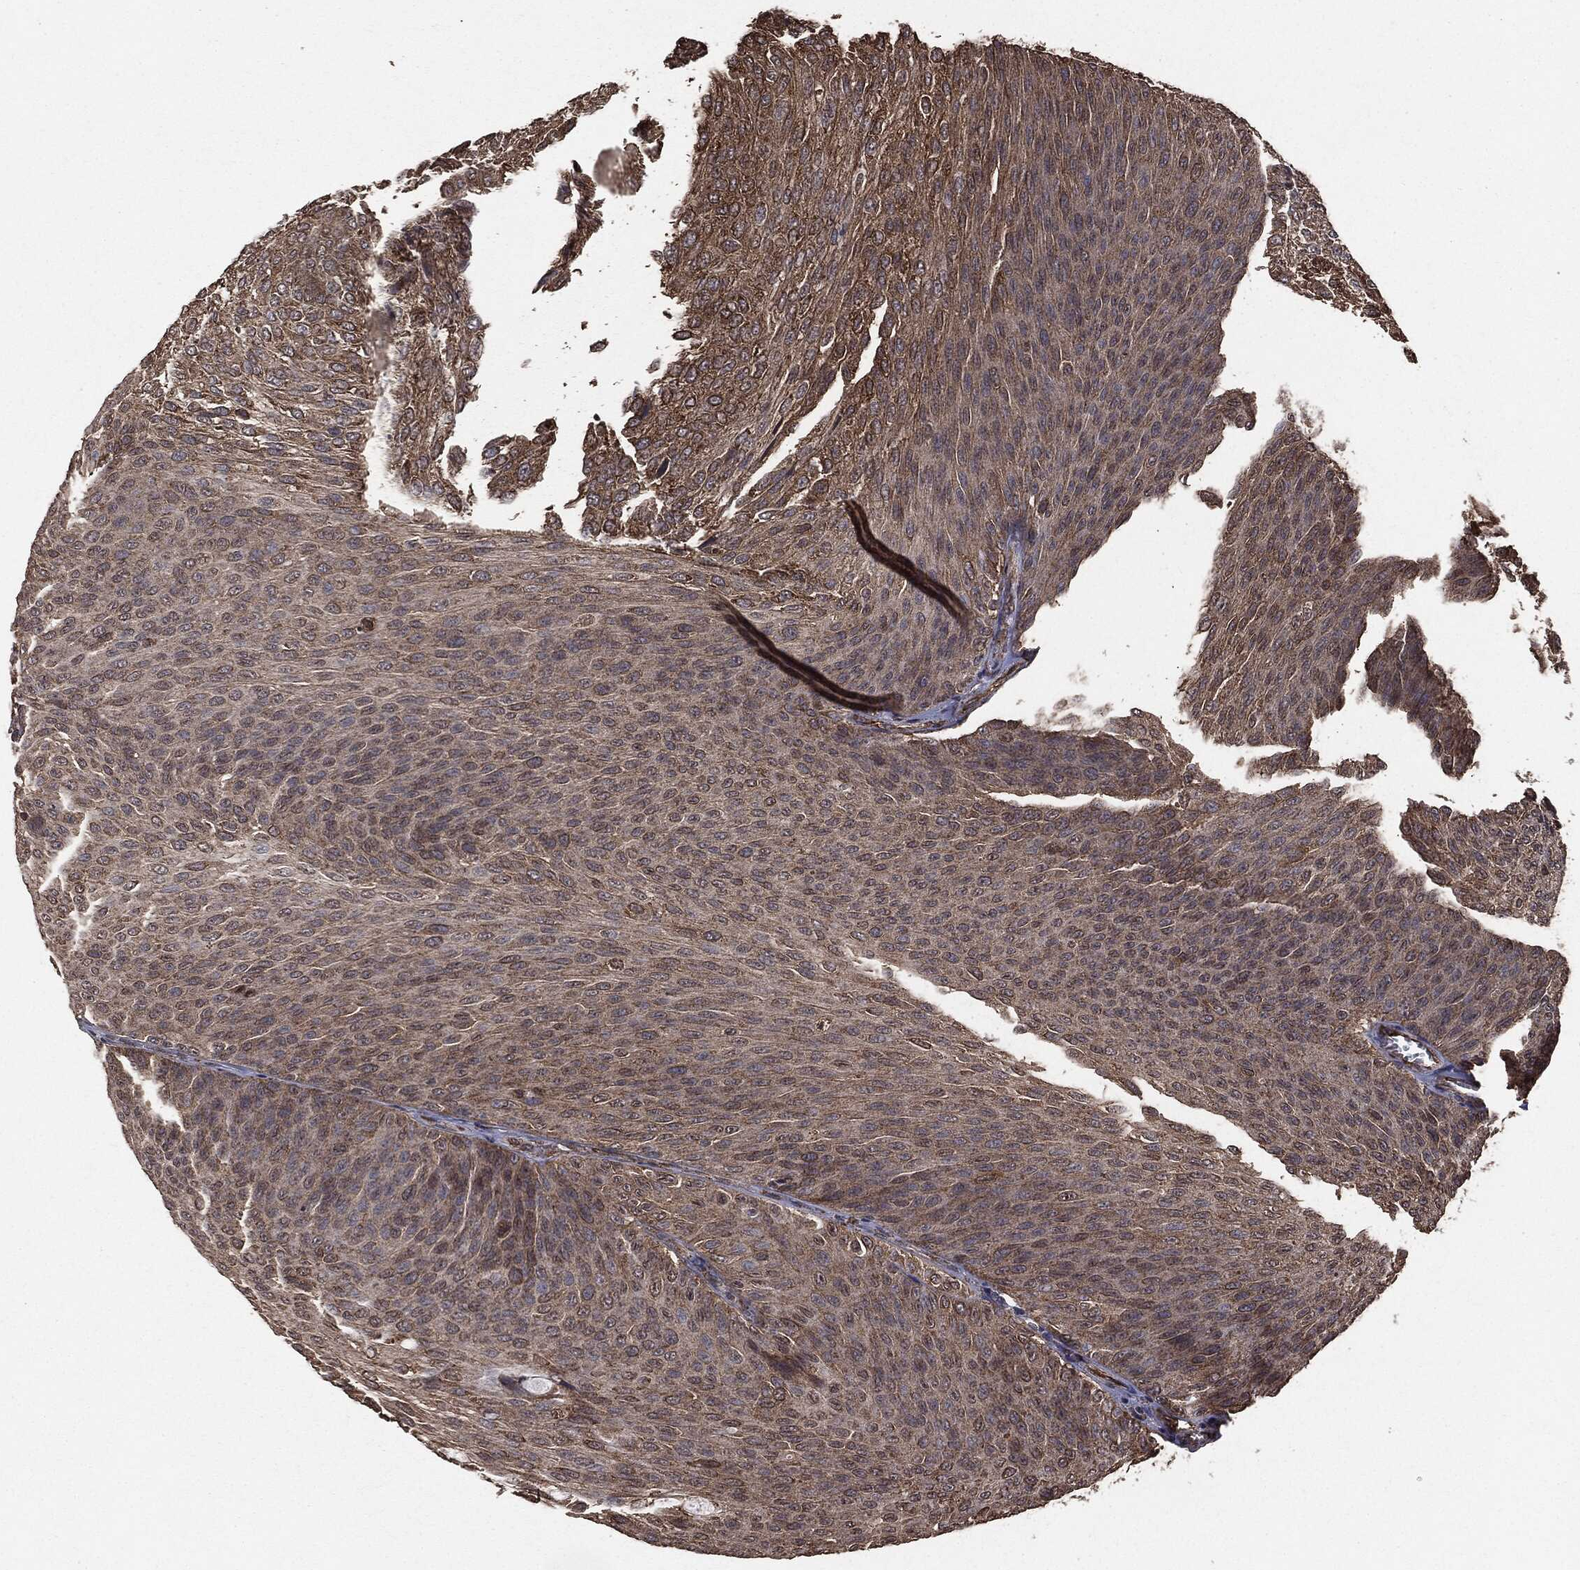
{"staining": {"intensity": "moderate", "quantity": "<25%", "location": "cytoplasmic/membranous"}, "tissue": "urothelial cancer", "cell_type": "Tumor cells", "image_type": "cancer", "snomed": [{"axis": "morphology", "description": "Urothelial carcinoma, Low grade"}, {"axis": "topography", "description": "Ureter, NOS"}, {"axis": "topography", "description": "Urinary bladder"}], "caption": "An image of human urothelial carcinoma (low-grade) stained for a protein shows moderate cytoplasmic/membranous brown staining in tumor cells.", "gene": "MTOR", "patient": {"sex": "male", "age": 78}}